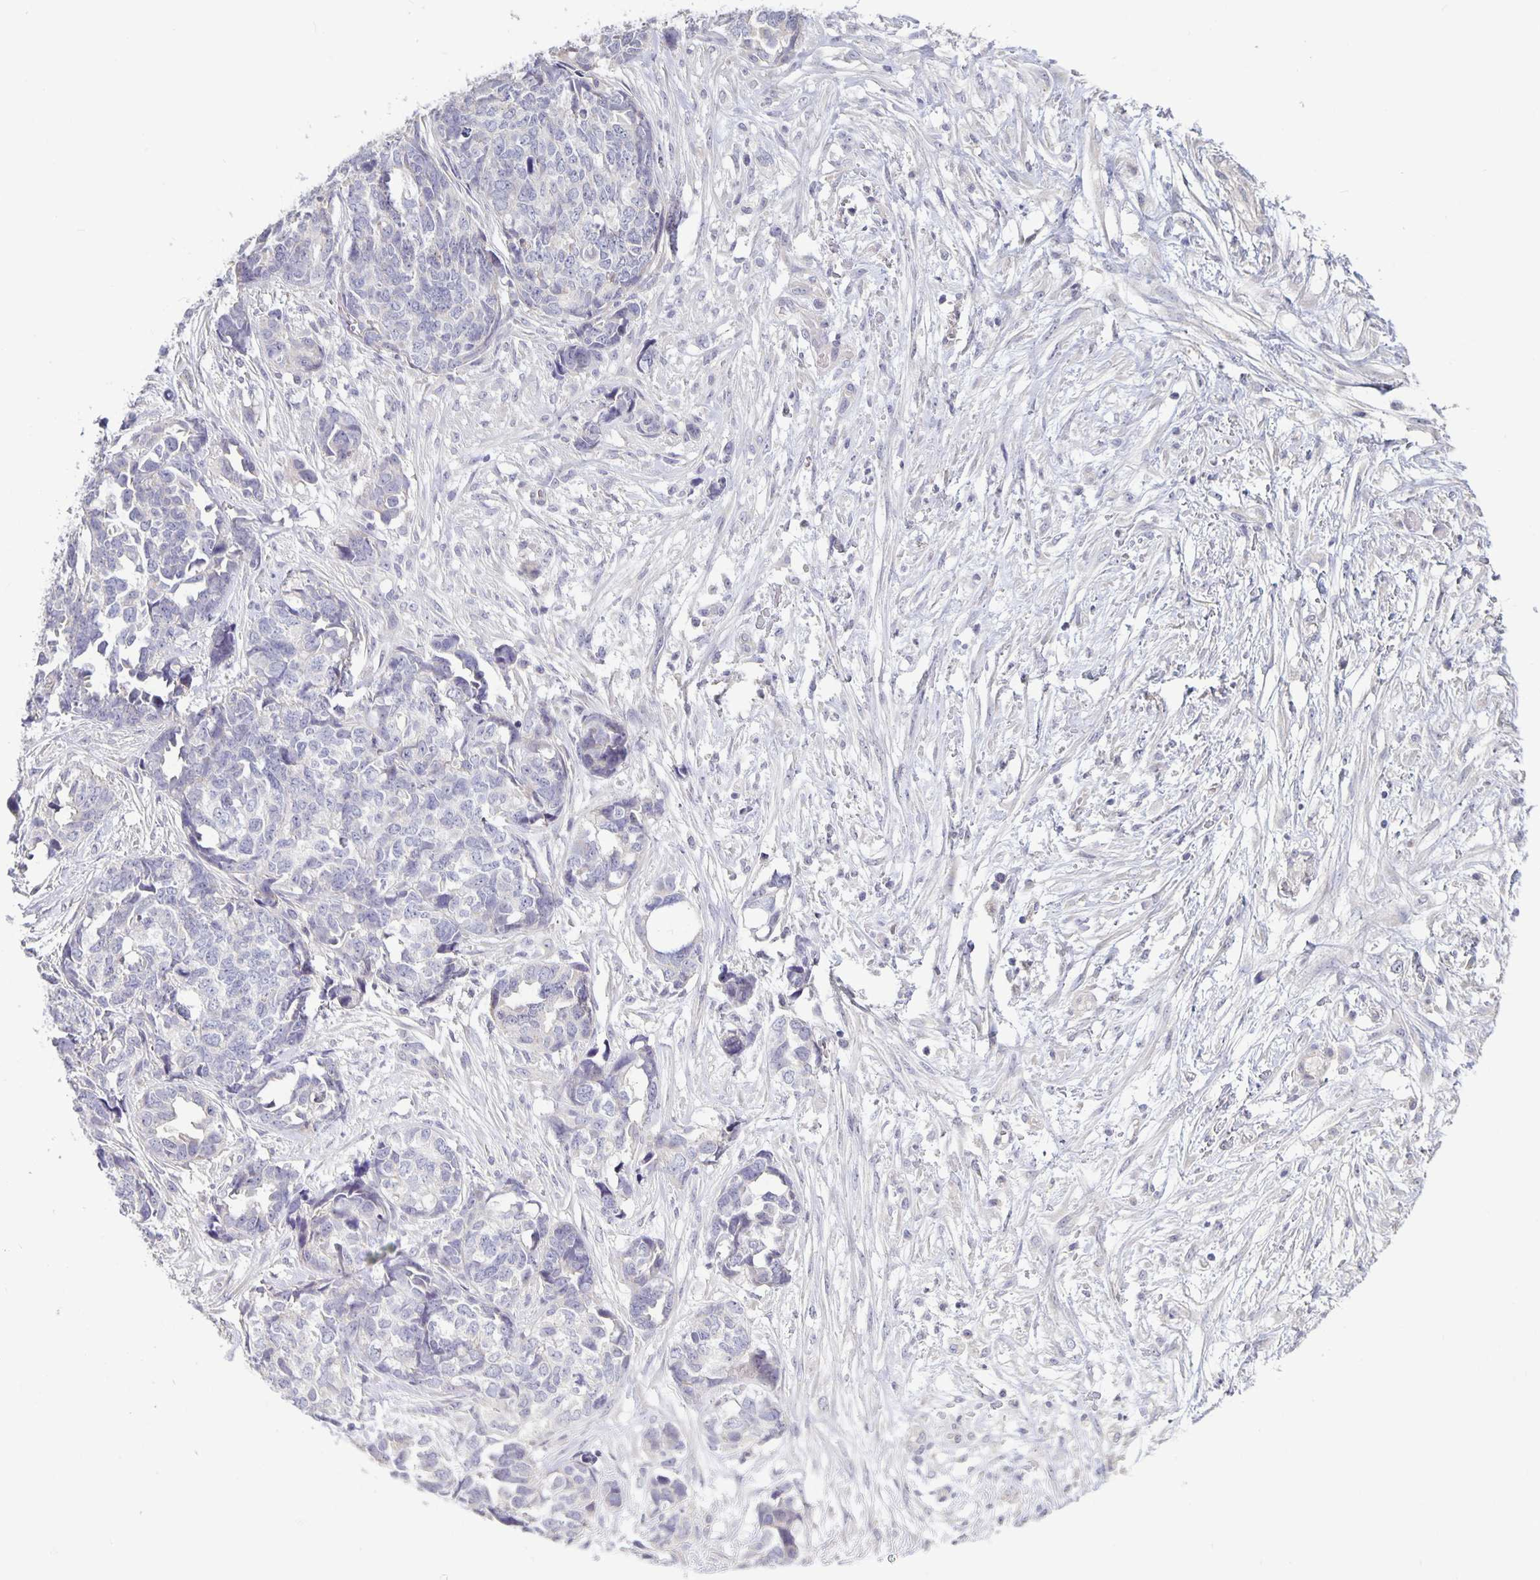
{"staining": {"intensity": "negative", "quantity": "none", "location": "none"}, "tissue": "ovarian cancer", "cell_type": "Tumor cells", "image_type": "cancer", "snomed": [{"axis": "morphology", "description": "Cystadenocarcinoma, serous, NOS"}, {"axis": "topography", "description": "Ovary"}], "caption": "Ovarian cancer (serous cystadenocarcinoma) was stained to show a protein in brown. There is no significant positivity in tumor cells.", "gene": "PLCB3", "patient": {"sex": "female", "age": 69}}